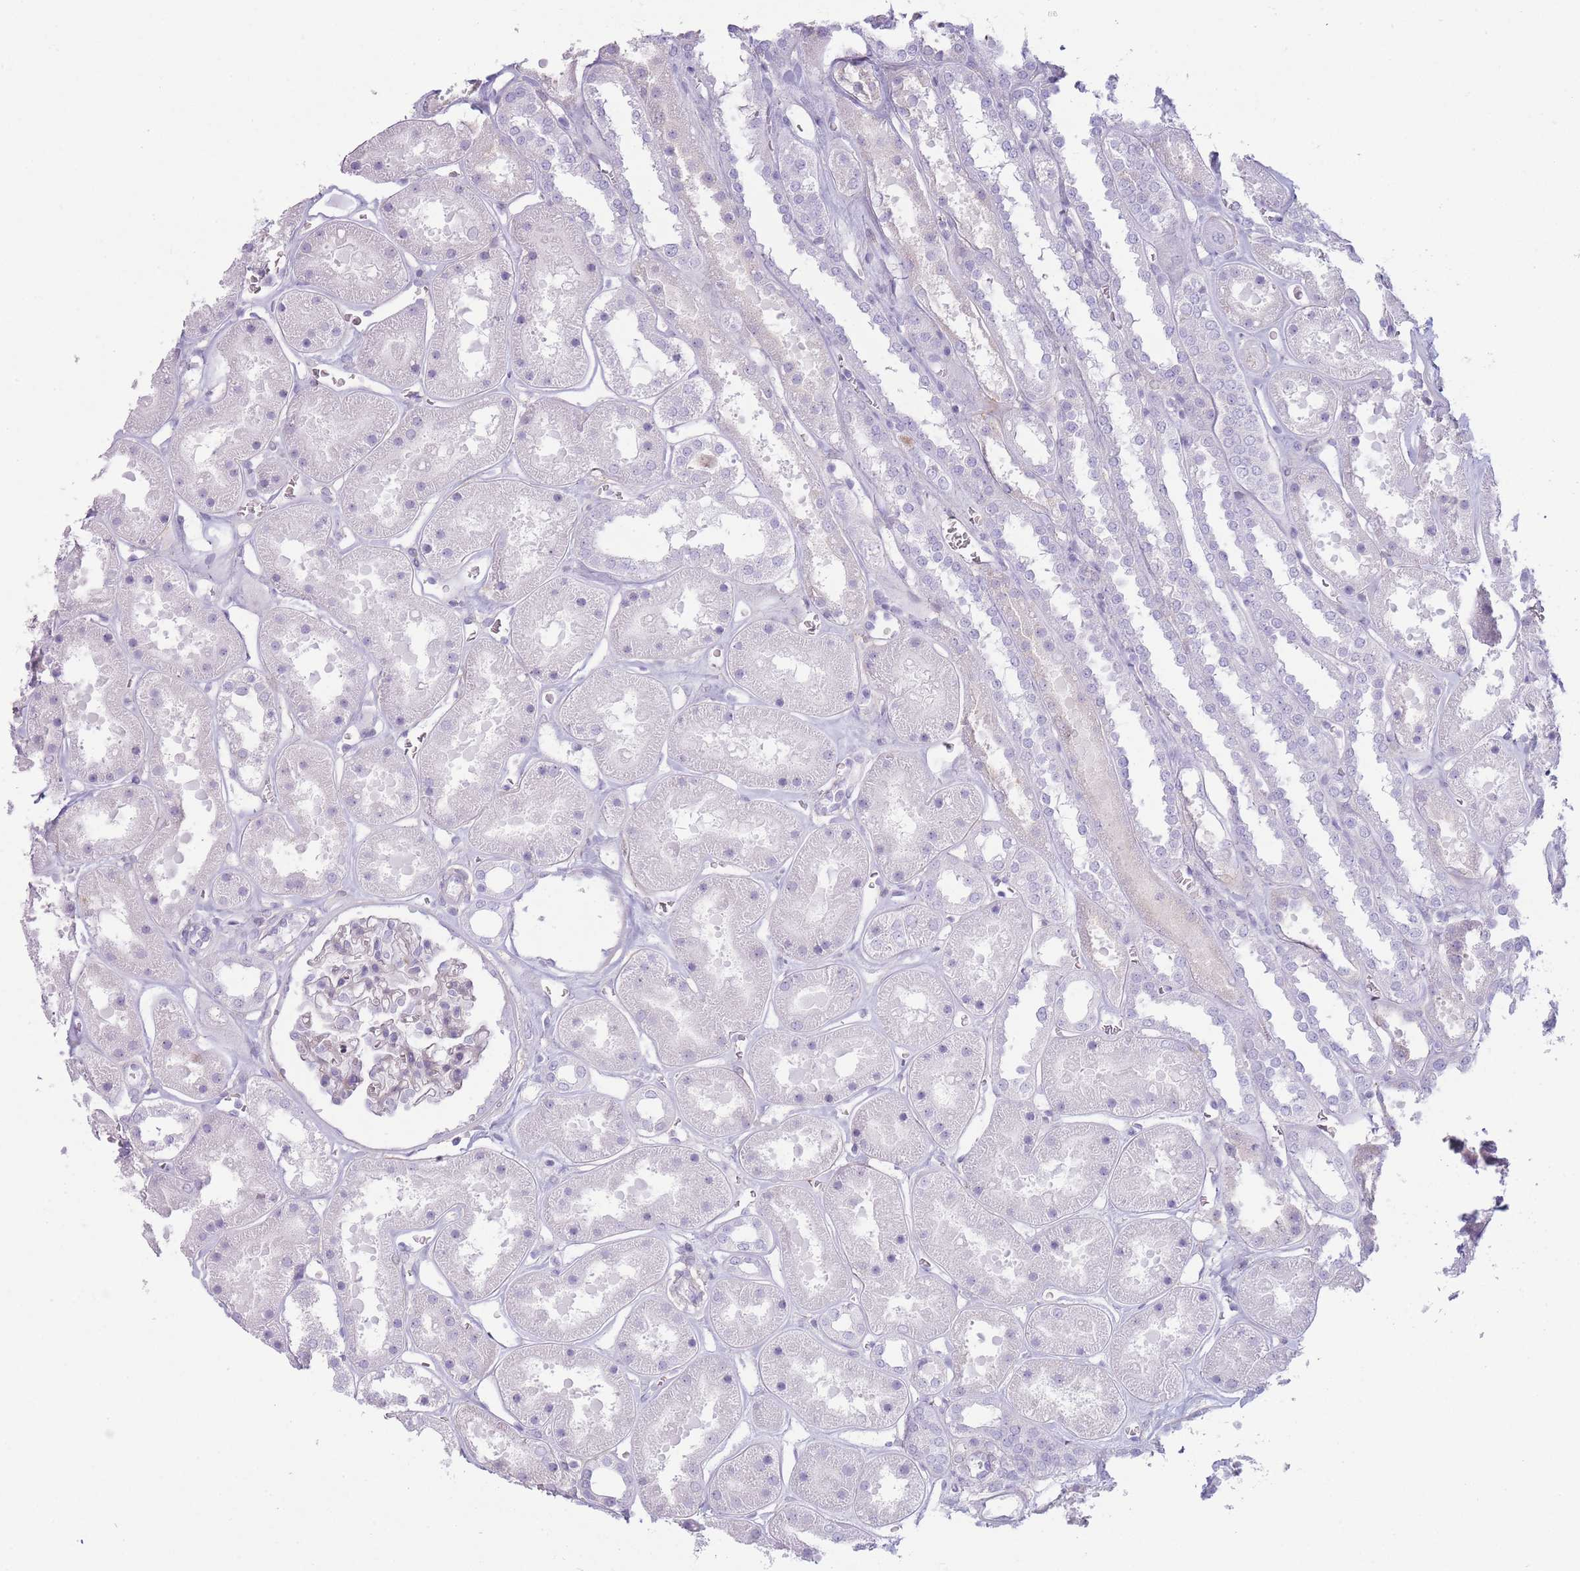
{"staining": {"intensity": "negative", "quantity": "none", "location": "none"}, "tissue": "kidney", "cell_type": "Cells in glomeruli", "image_type": "normal", "snomed": [{"axis": "morphology", "description": "Normal tissue, NOS"}, {"axis": "topography", "description": "Kidney"}], "caption": "Protein analysis of normal kidney displays no significant expression in cells in glomeruli.", "gene": "UTP14A", "patient": {"sex": "female", "age": 41}}